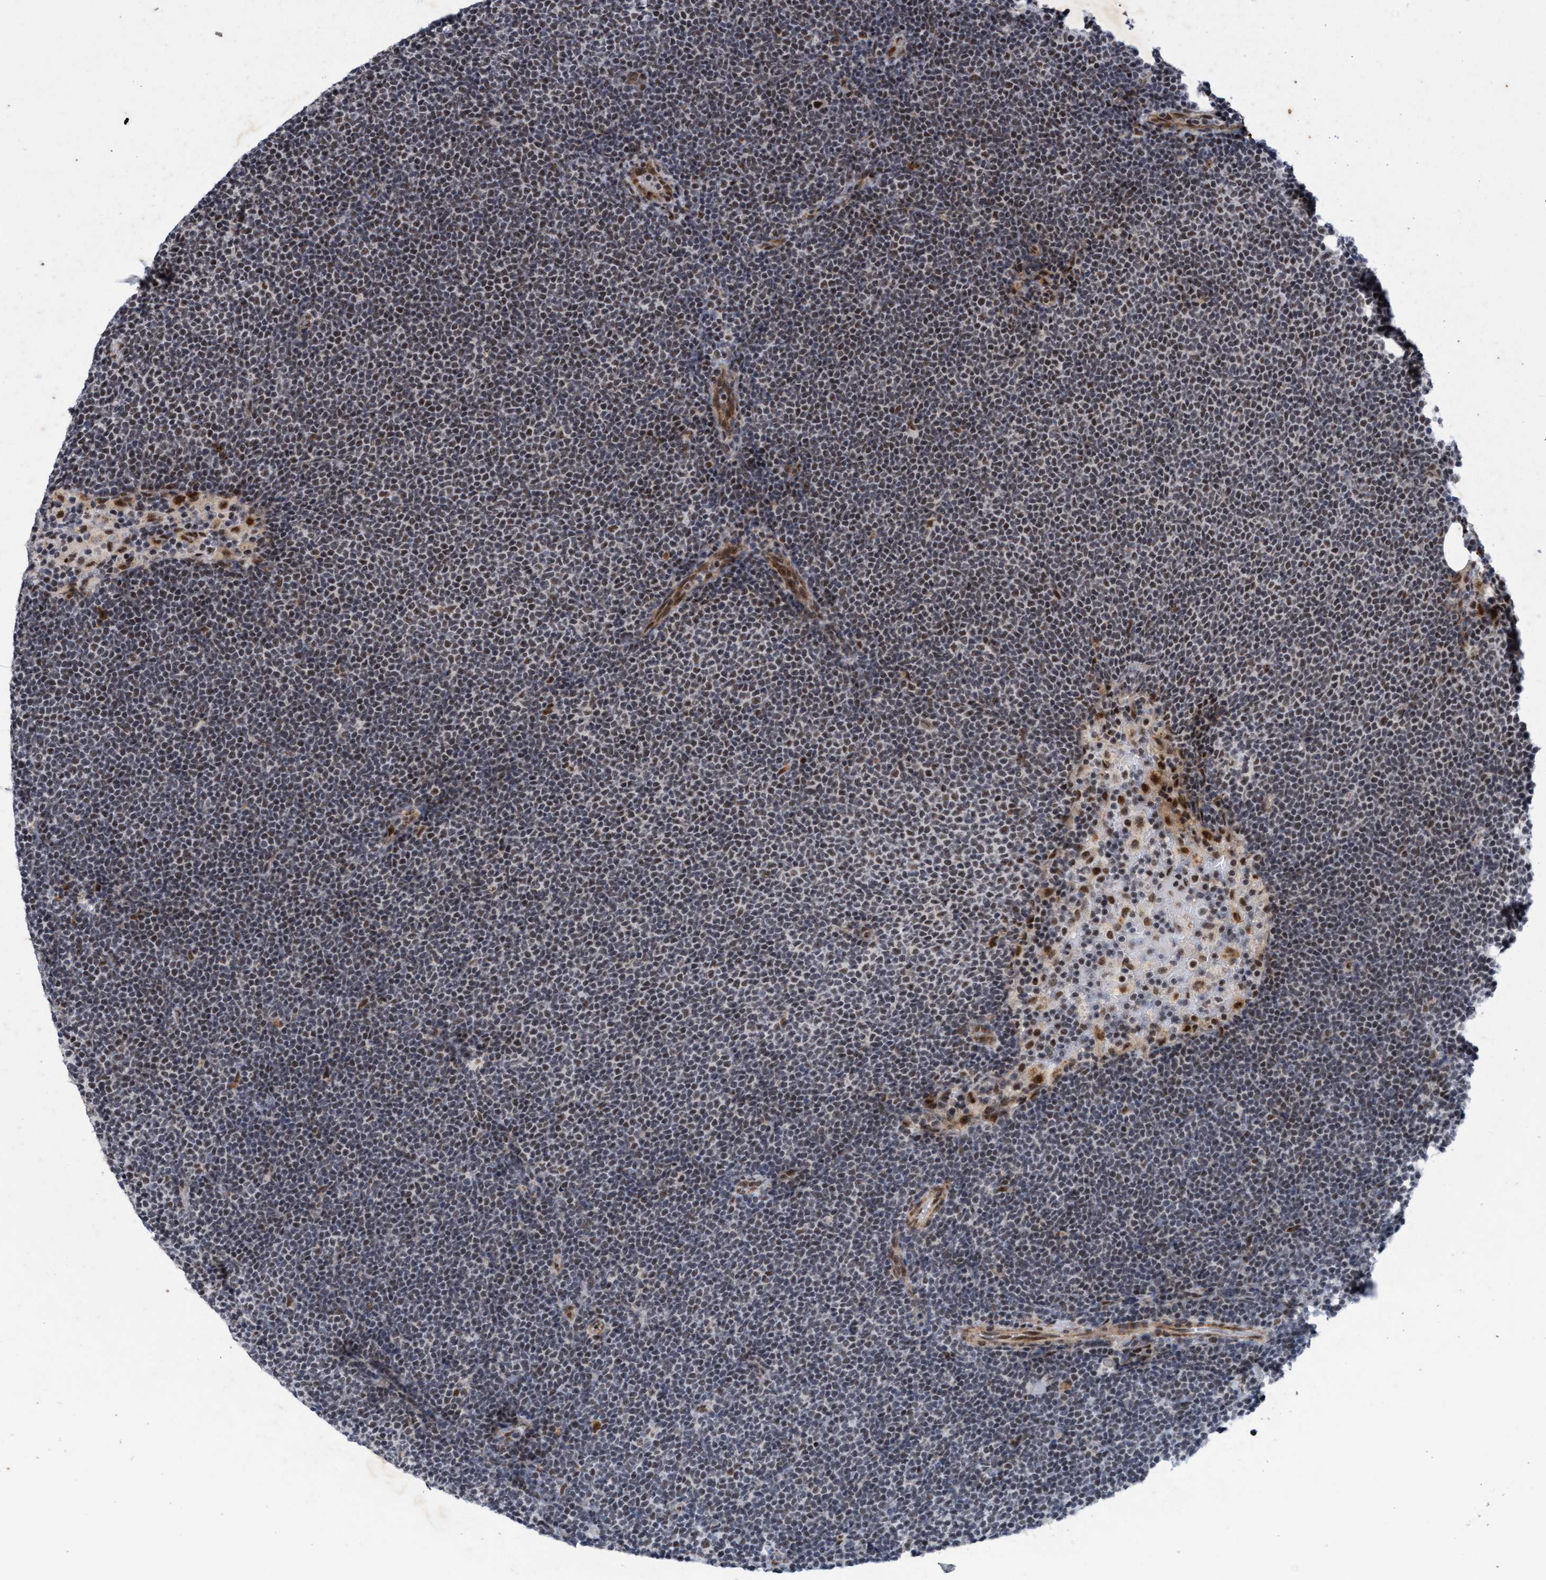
{"staining": {"intensity": "weak", "quantity": ">75%", "location": "nuclear"}, "tissue": "lymphoma", "cell_type": "Tumor cells", "image_type": "cancer", "snomed": [{"axis": "morphology", "description": "Malignant lymphoma, non-Hodgkin's type, Low grade"}, {"axis": "topography", "description": "Lymph node"}], "caption": "This is a micrograph of immunohistochemistry (IHC) staining of lymphoma, which shows weak staining in the nuclear of tumor cells.", "gene": "GLT6D1", "patient": {"sex": "female", "age": 53}}